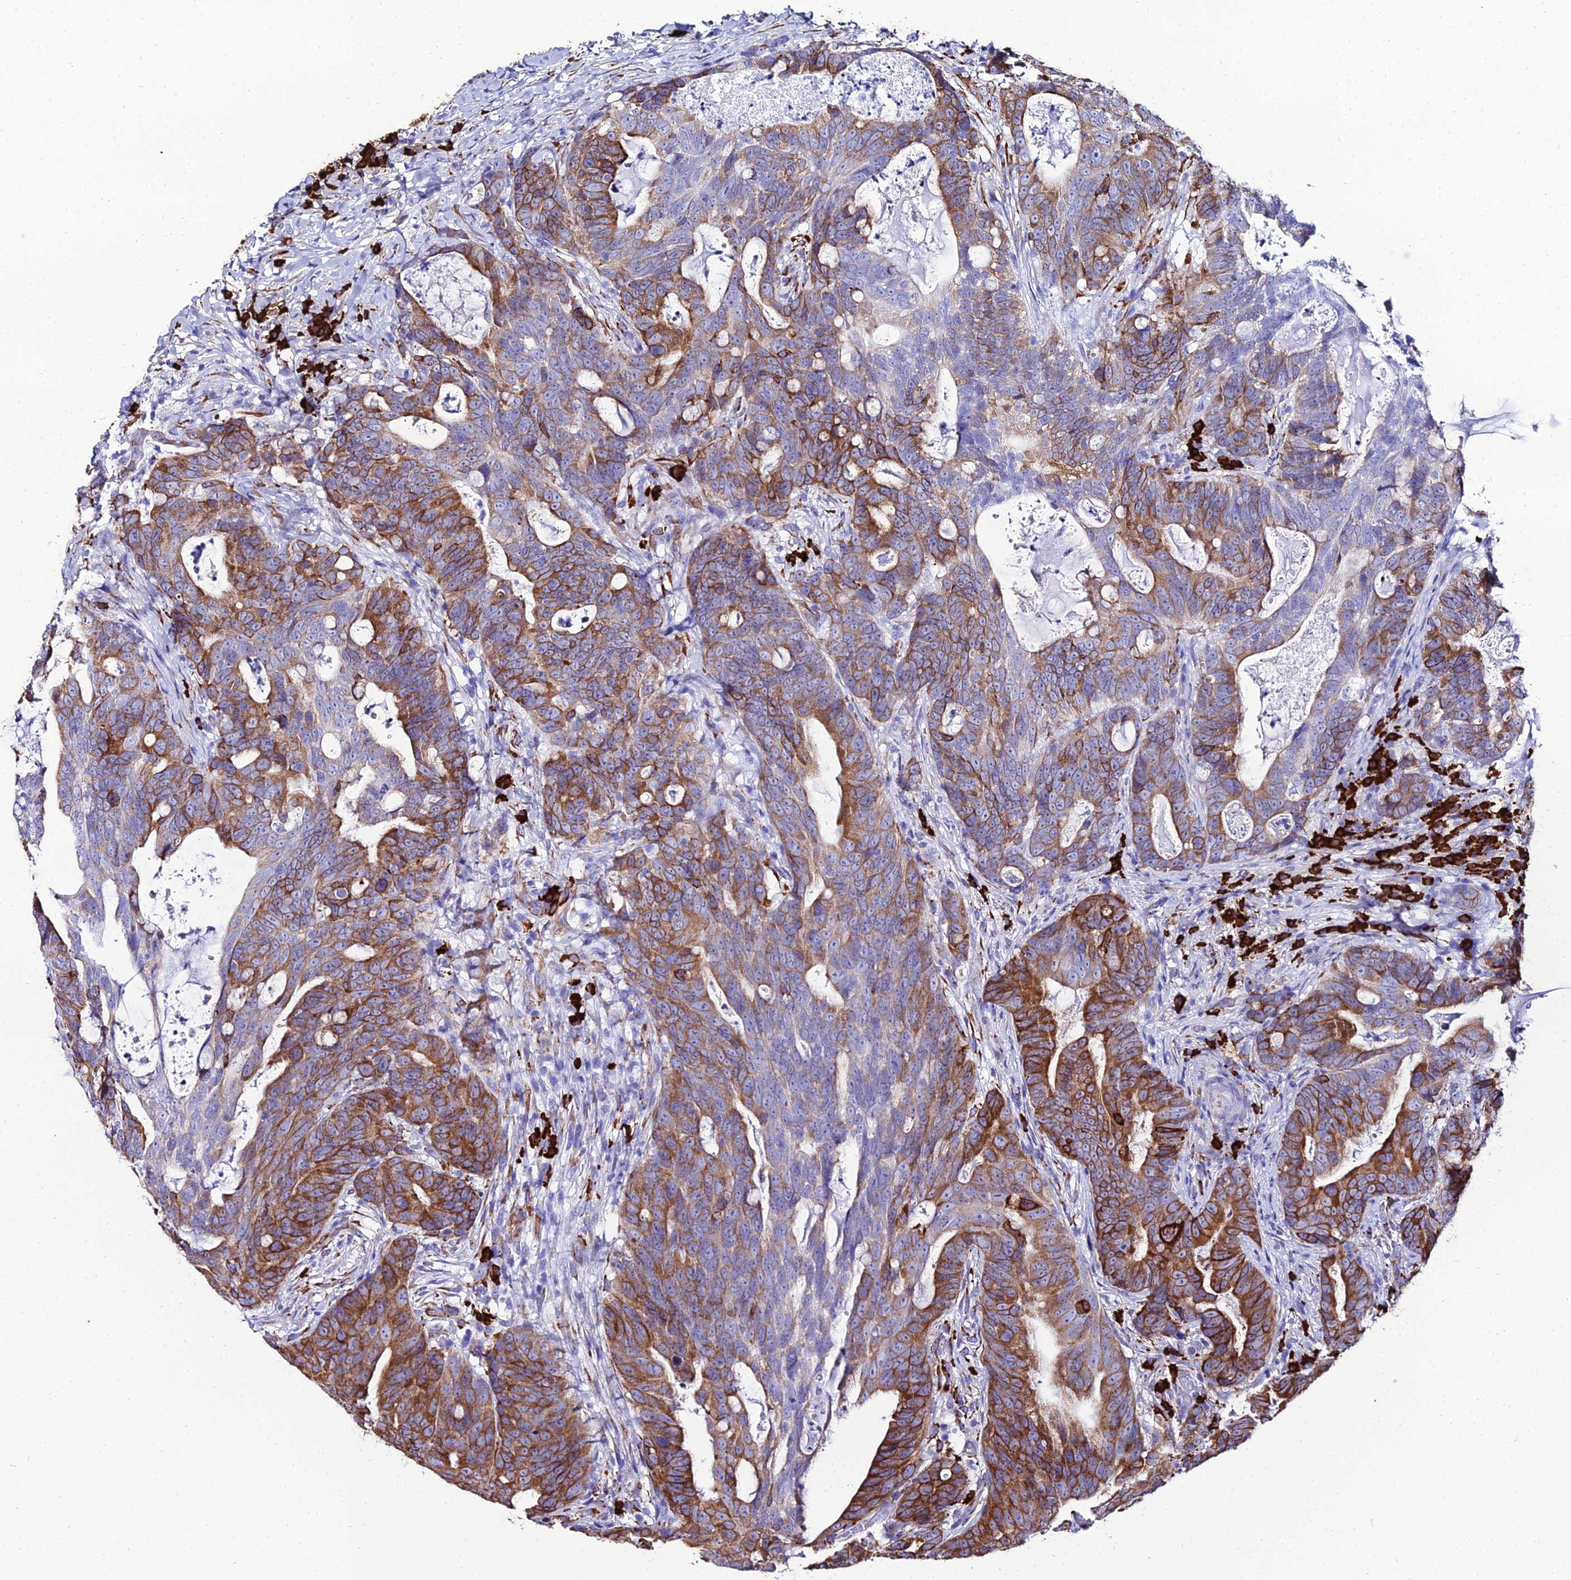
{"staining": {"intensity": "moderate", "quantity": ">75%", "location": "cytoplasmic/membranous"}, "tissue": "colorectal cancer", "cell_type": "Tumor cells", "image_type": "cancer", "snomed": [{"axis": "morphology", "description": "Adenocarcinoma, NOS"}, {"axis": "topography", "description": "Colon"}], "caption": "This image reveals colorectal cancer stained with immunohistochemistry to label a protein in brown. The cytoplasmic/membranous of tumor cells show moderate positivity for the protein. Nuclei are counter-stained blue.", "gene": "TXNDC5", "patient": {"sex": "female", "age": 82}}